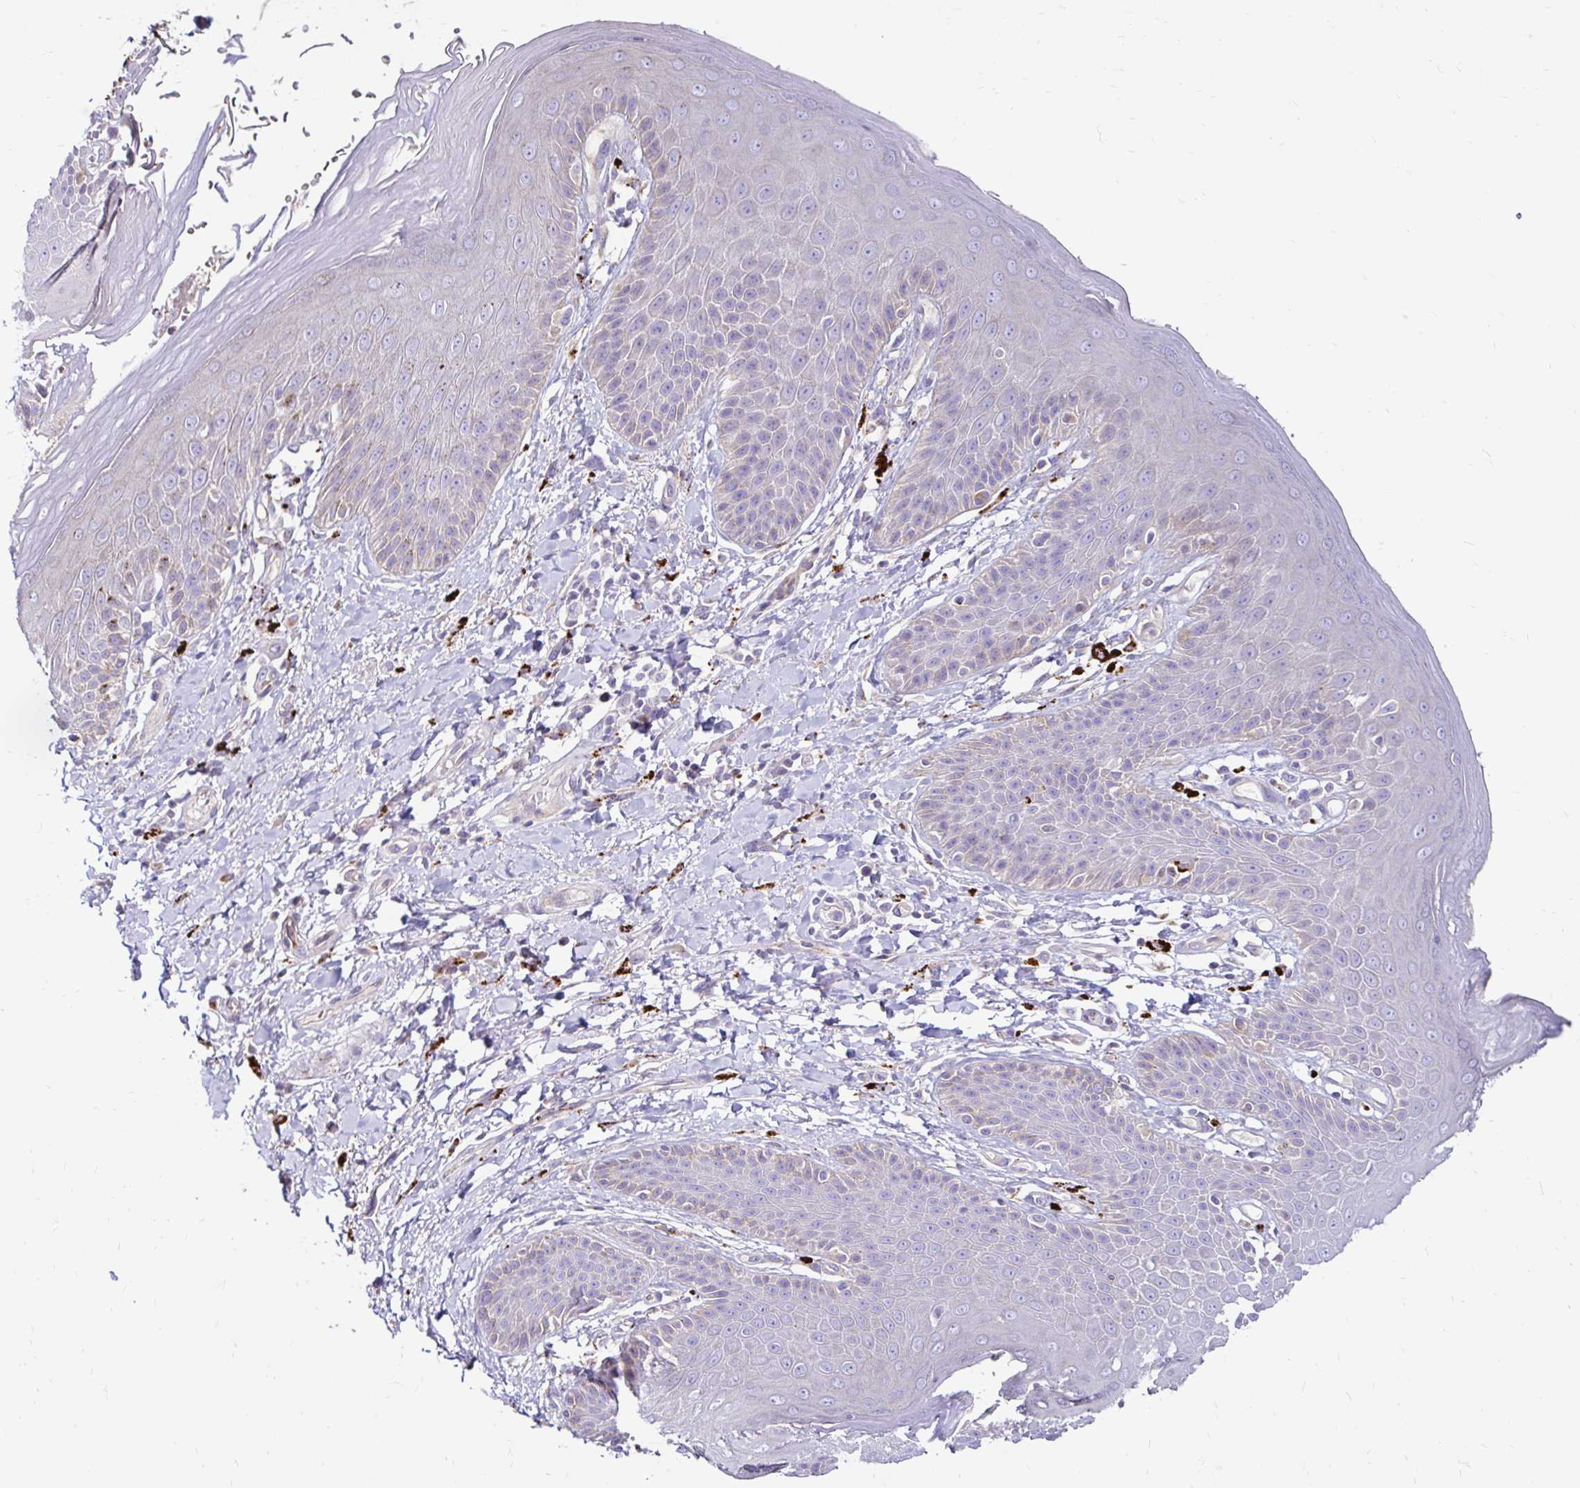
{"staining": {"intensity": "moderate", "quantity": "<25%", "location": "cytoplasmic/membranous"}, "tissue": "skin", "cell_type": "Epidermal cells", "image_type": "normal", "snomed": [{"axis": "morphology", "description": "Normal tissue, NOS"}, {"axis": "topography", "description": "Anal"}, {"axis": "topography", "description": "Peripheral nerve tissue"}], "caption": "Skin stained with a brown dye displays moderate cytoplasmic/membranous positive positivity in approximately <25% of epidermal cells.", "gene": "FUCA1", "patient": {"sex": "male", "age": 51}}